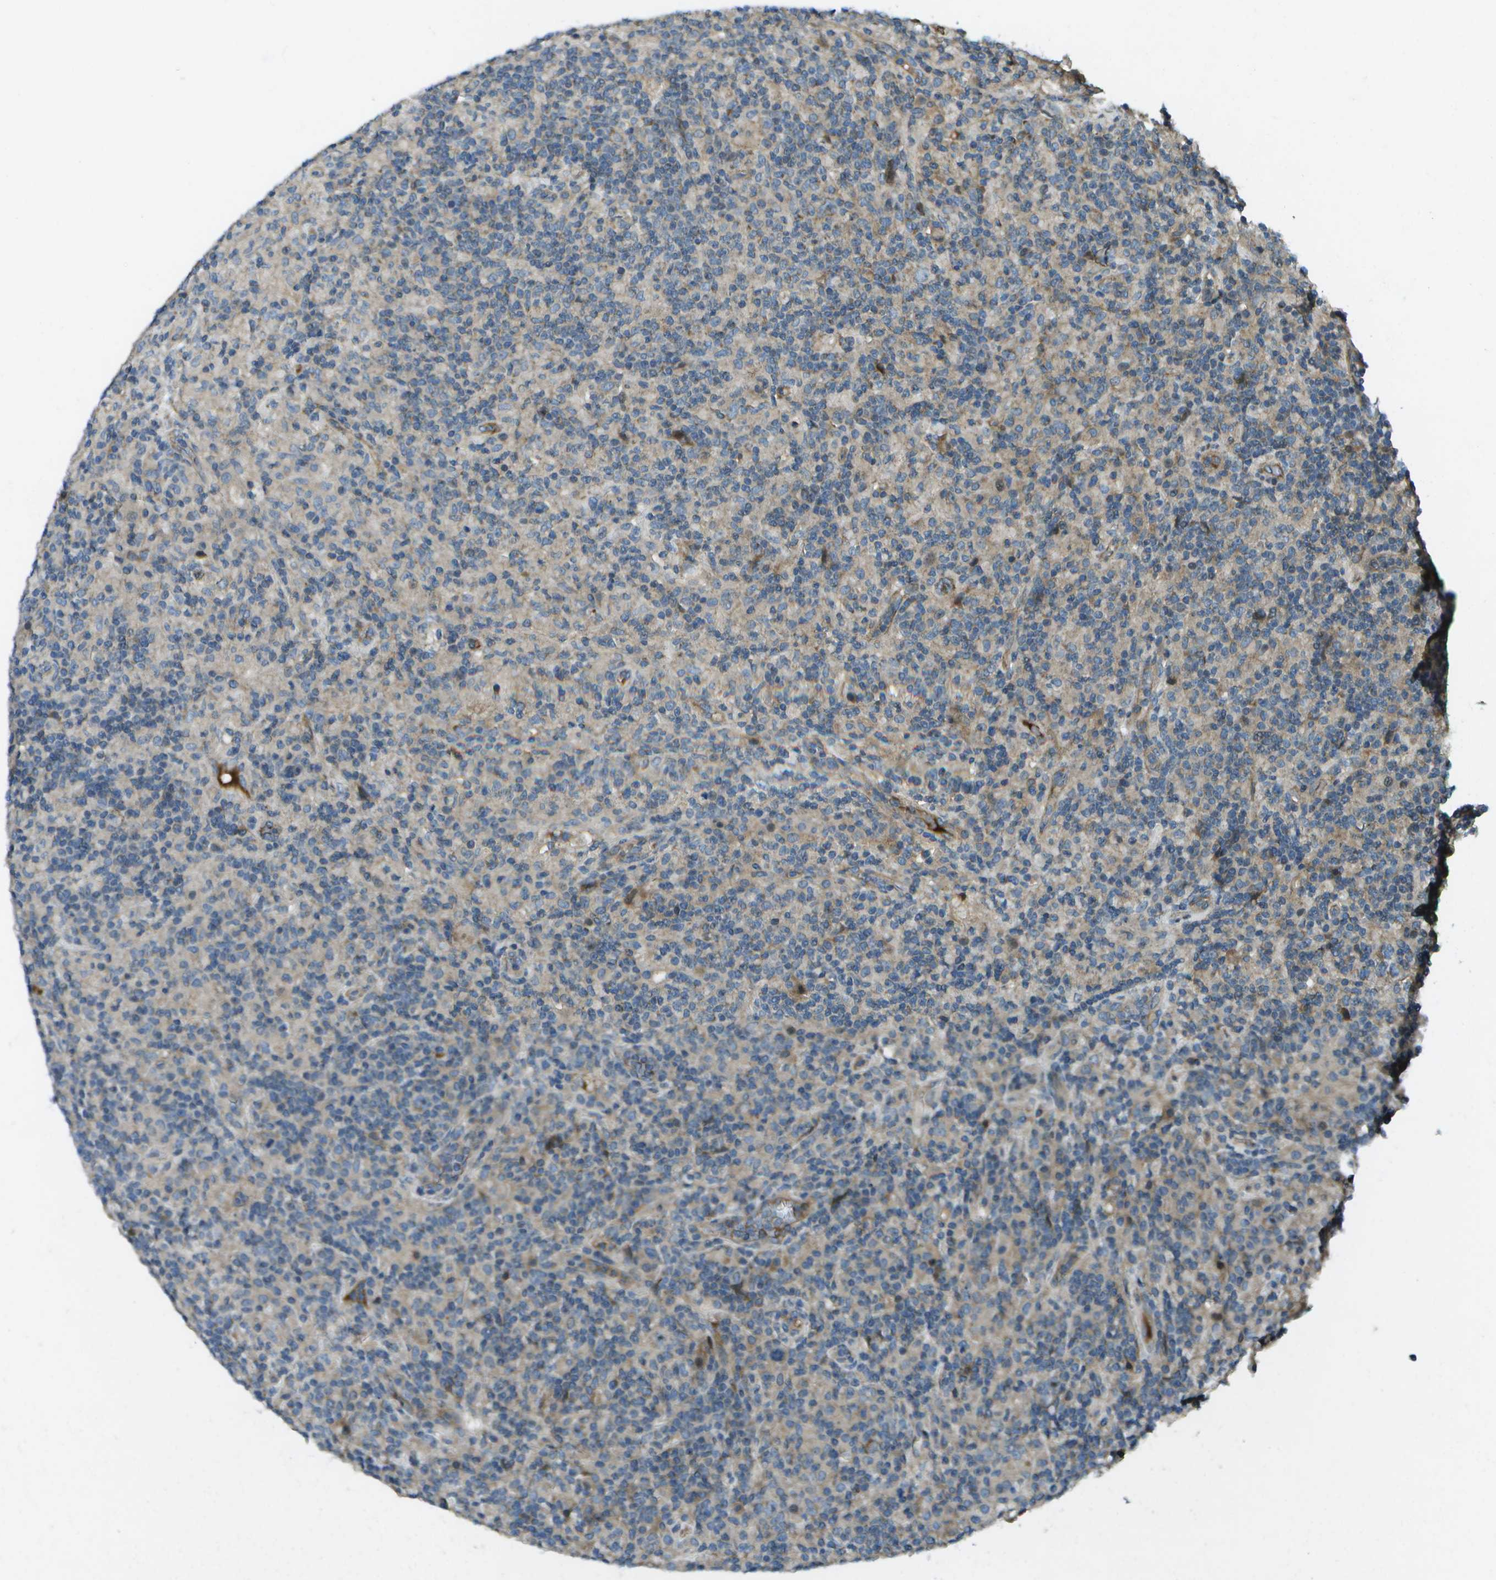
{"staining": {"intensity": "moderate", "quantity": "<25%", "location": "cytoplasmic/membranous"}, "tissue": "lymphoma", "cell_type": "Tumor cells", "image_type": "cancer", "snomed": [{"axis": "morphology", "description": "Hodgkin's disease, NOS"}, {"axis": "topography", "description": "Lymph node"}], "caption": "Immunohistochemistry (IHC) of human Hodgkin's disease displays low levels of moderate cytoplasmic/membranous staining in about <25% of tumor cells. The protein is stained brown, and the nuclei are stained in blue (DAB (3,3'-diaminobenzidine) IHC with brightfield microscopy, high magnification).", "gene": "PXYLP1", "patient": {"sex": "male", "age": 70}}